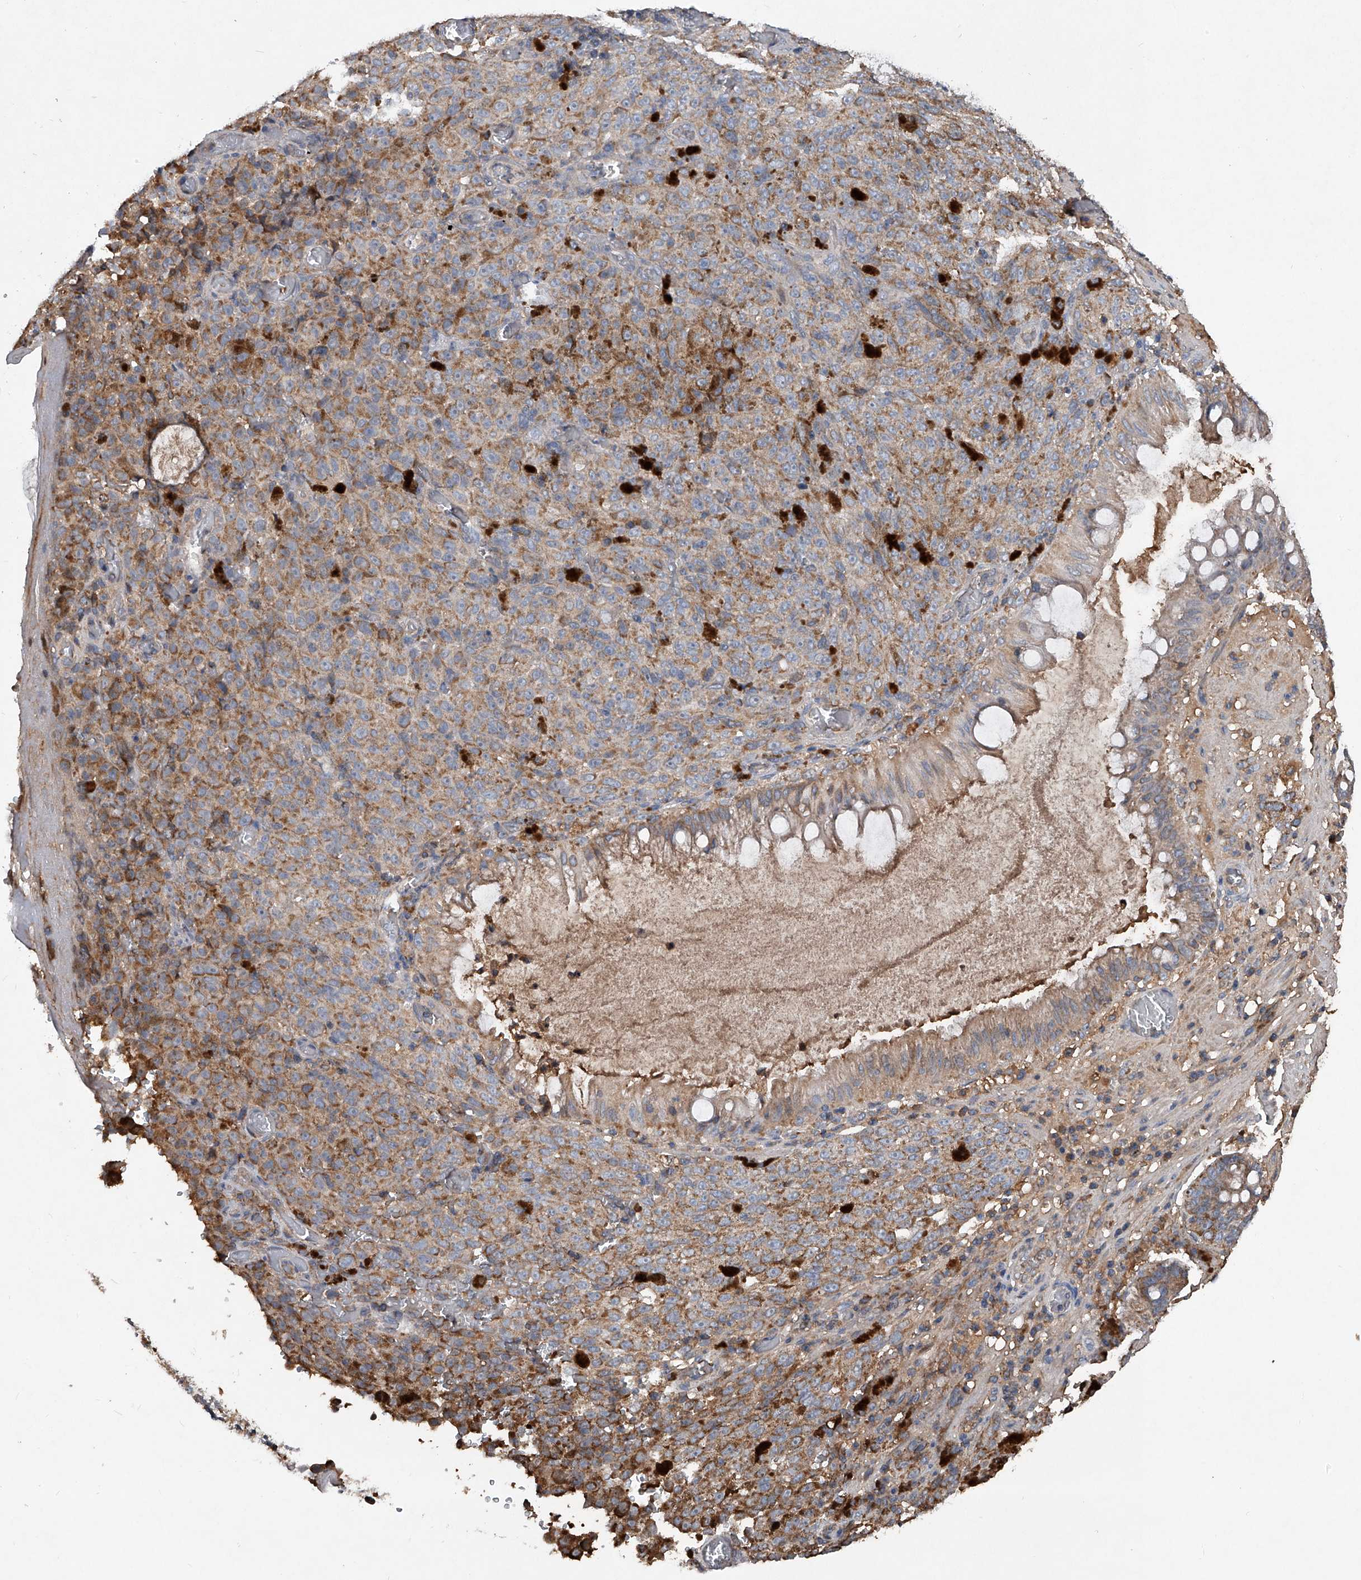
{"staining": {"intensity": "weak", "quantity": "25%-75%", "location": "cytoplasmic/membranous"}, "tissue": "melanoma", "cell_type": "Tumor cells", "image_type": "cancer", "snomed": [{"axis": "morphology", "description": "Malignant melanoma, NOS"}, {"axis": "topography", "description": "Rectum"}], "caption": "Malignant melanoma stained with immunohistochemistry demonstrates weak cytoplasmic/membranous positivity in about 25%-75% of tumor cells.", "gene": "SDHA", "patient": {"sex": "female", "age": 81}}